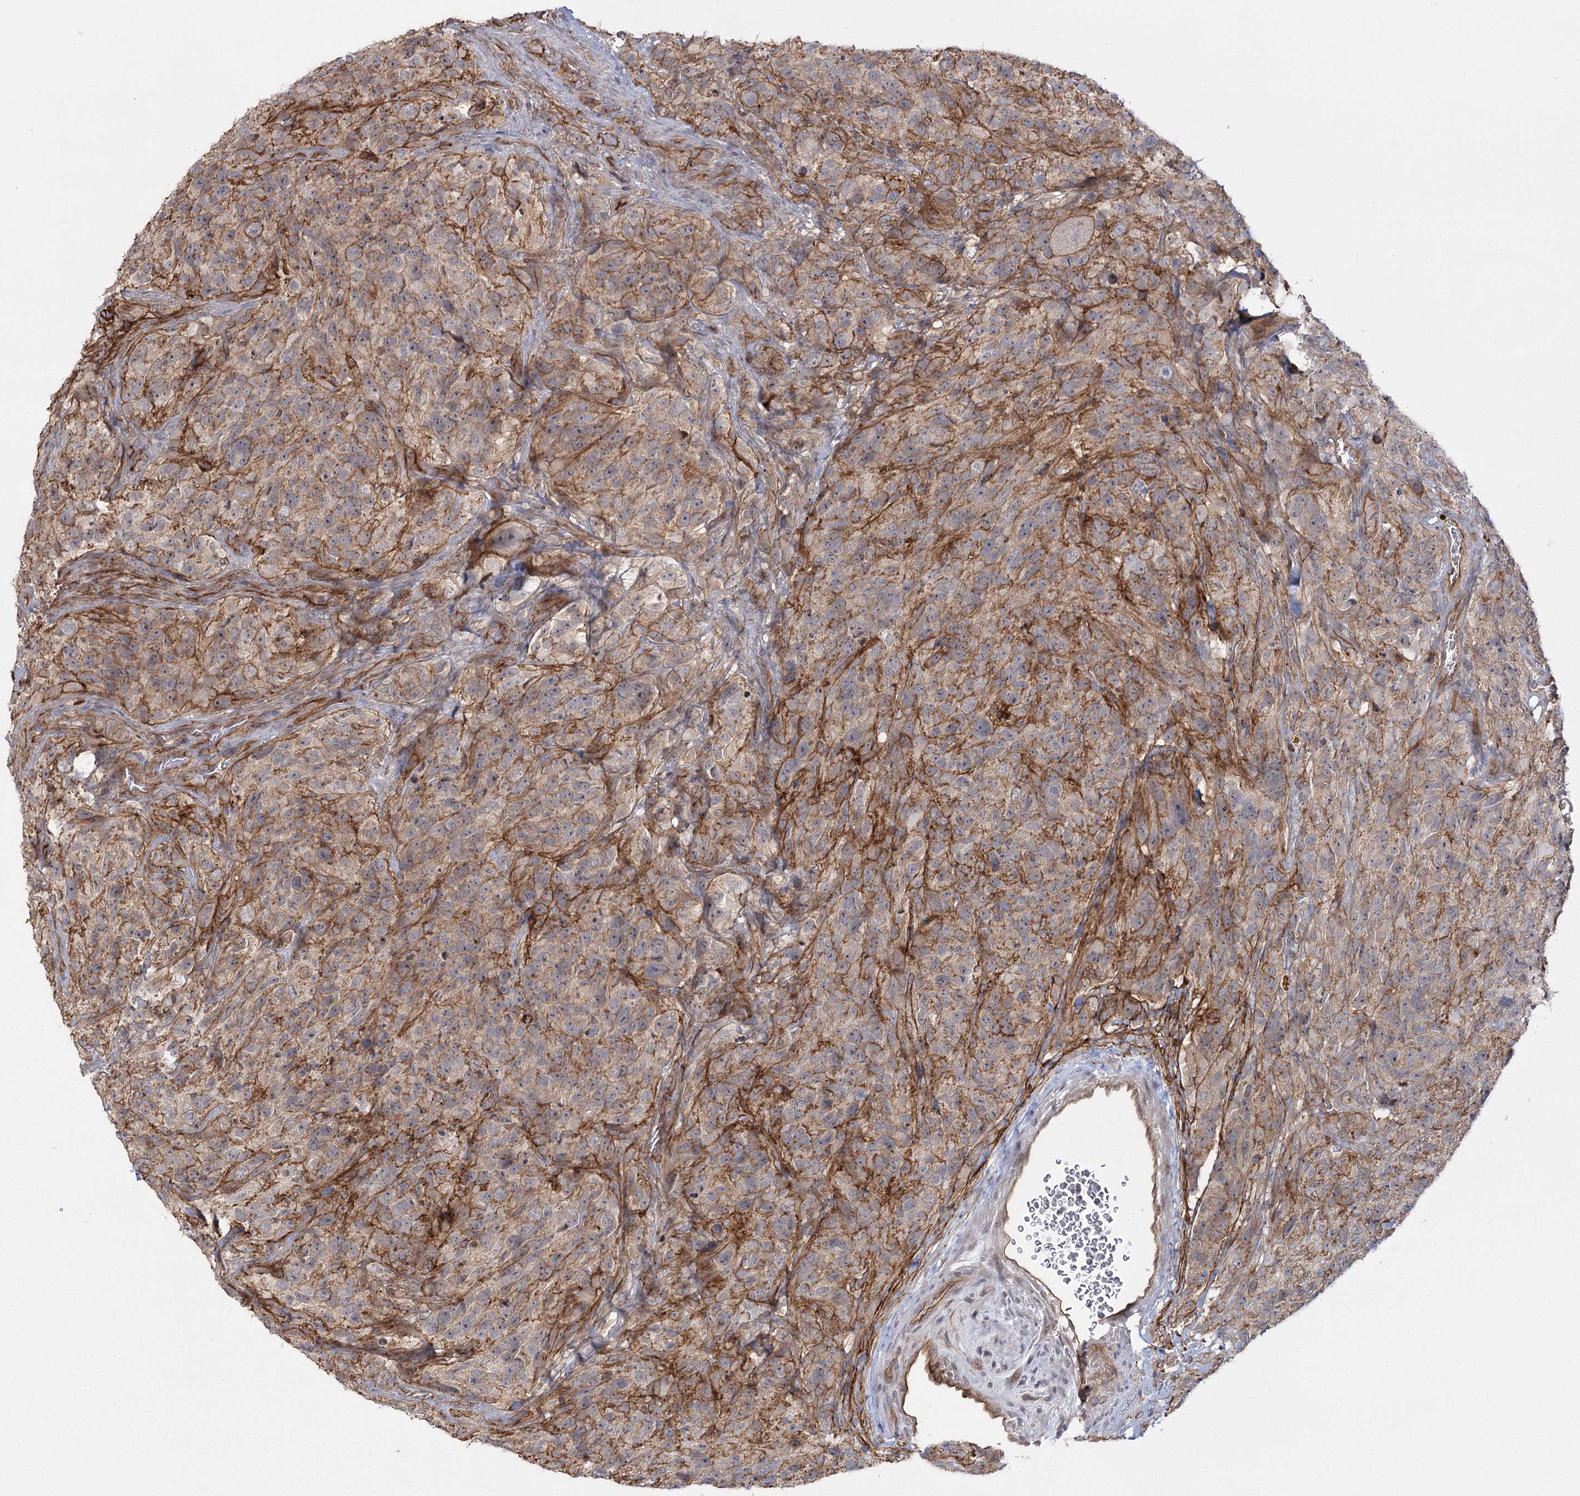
{"staining": {"intensity": "weak", "quantity": ">75%", "location": "cytoplasmic/membranous"}, "tissue": "glioma", "cell_type": "Tumor cells", "image_type": "cancer", "snomed": [{"axis": "morphology", "description": "Glioma, malignant, High grade"}, {"axis": "topography", "description": "Brain"}], "caption": "Glioma tissue shows weak cytoplasmic/membranous expression in about >75% of tumor cells, visualized by immunohistochemistry.", "gene": "RPP14", "patient": {"sex": "male", "age": 69}}